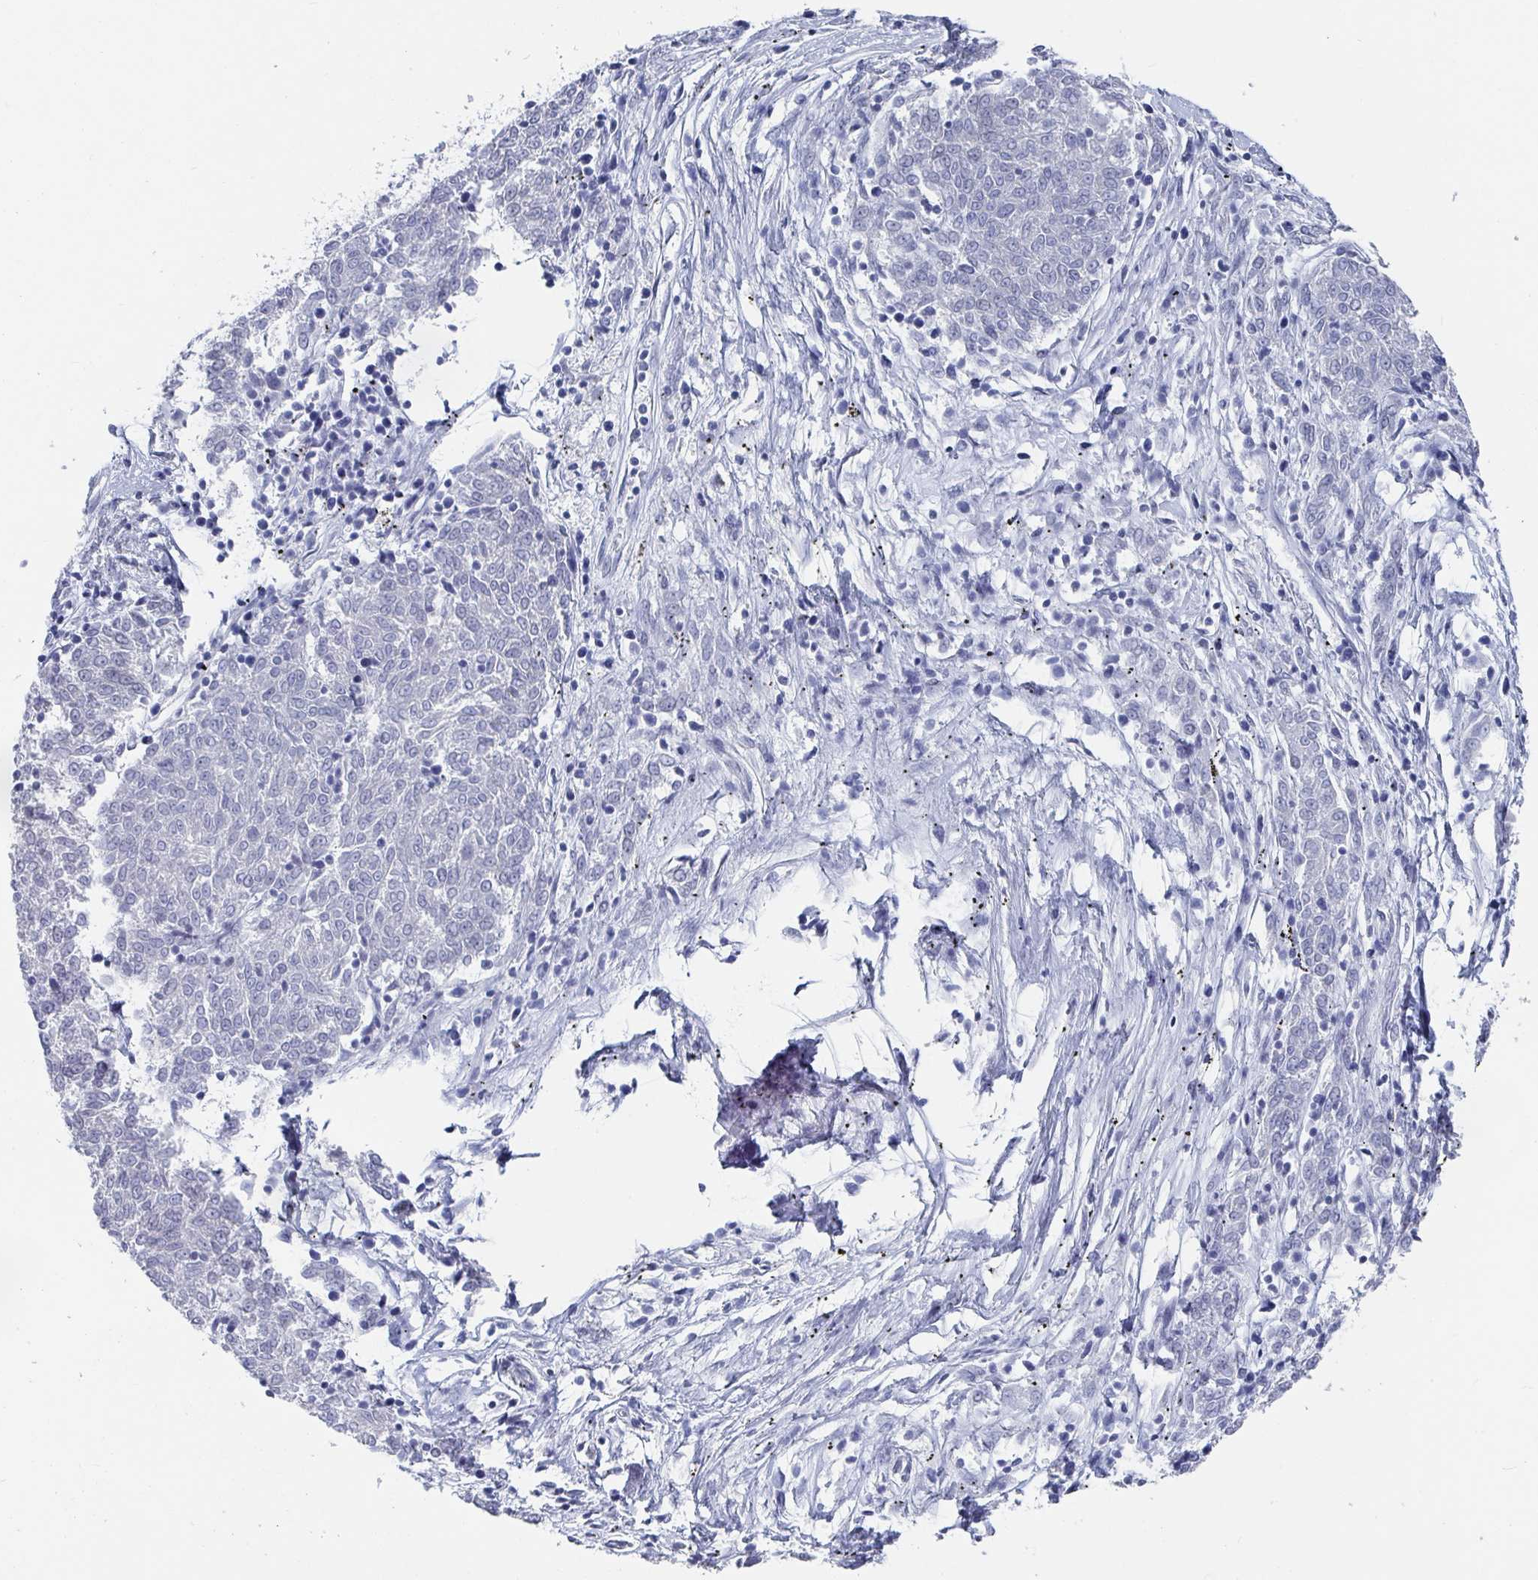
{"staining": {"intensity": "negative", "quantity": "none", "location": "none"}, "tissue": "melanoma", "cell_type": "Tumor cells", "image_type": "cancer", "snomed": [{"axis": "morphology", "description": "Malignant melanoma, NOS"}, {"axis": "topography", "description": "Skin"}], "caption": "An immunohistochemistry (IHC) photomicrograph of melanoma is shown. There is no staining in tumor cells of melanoma.", "gene": "CAMKV", "patient": {"sex": "female", "age": 72}}